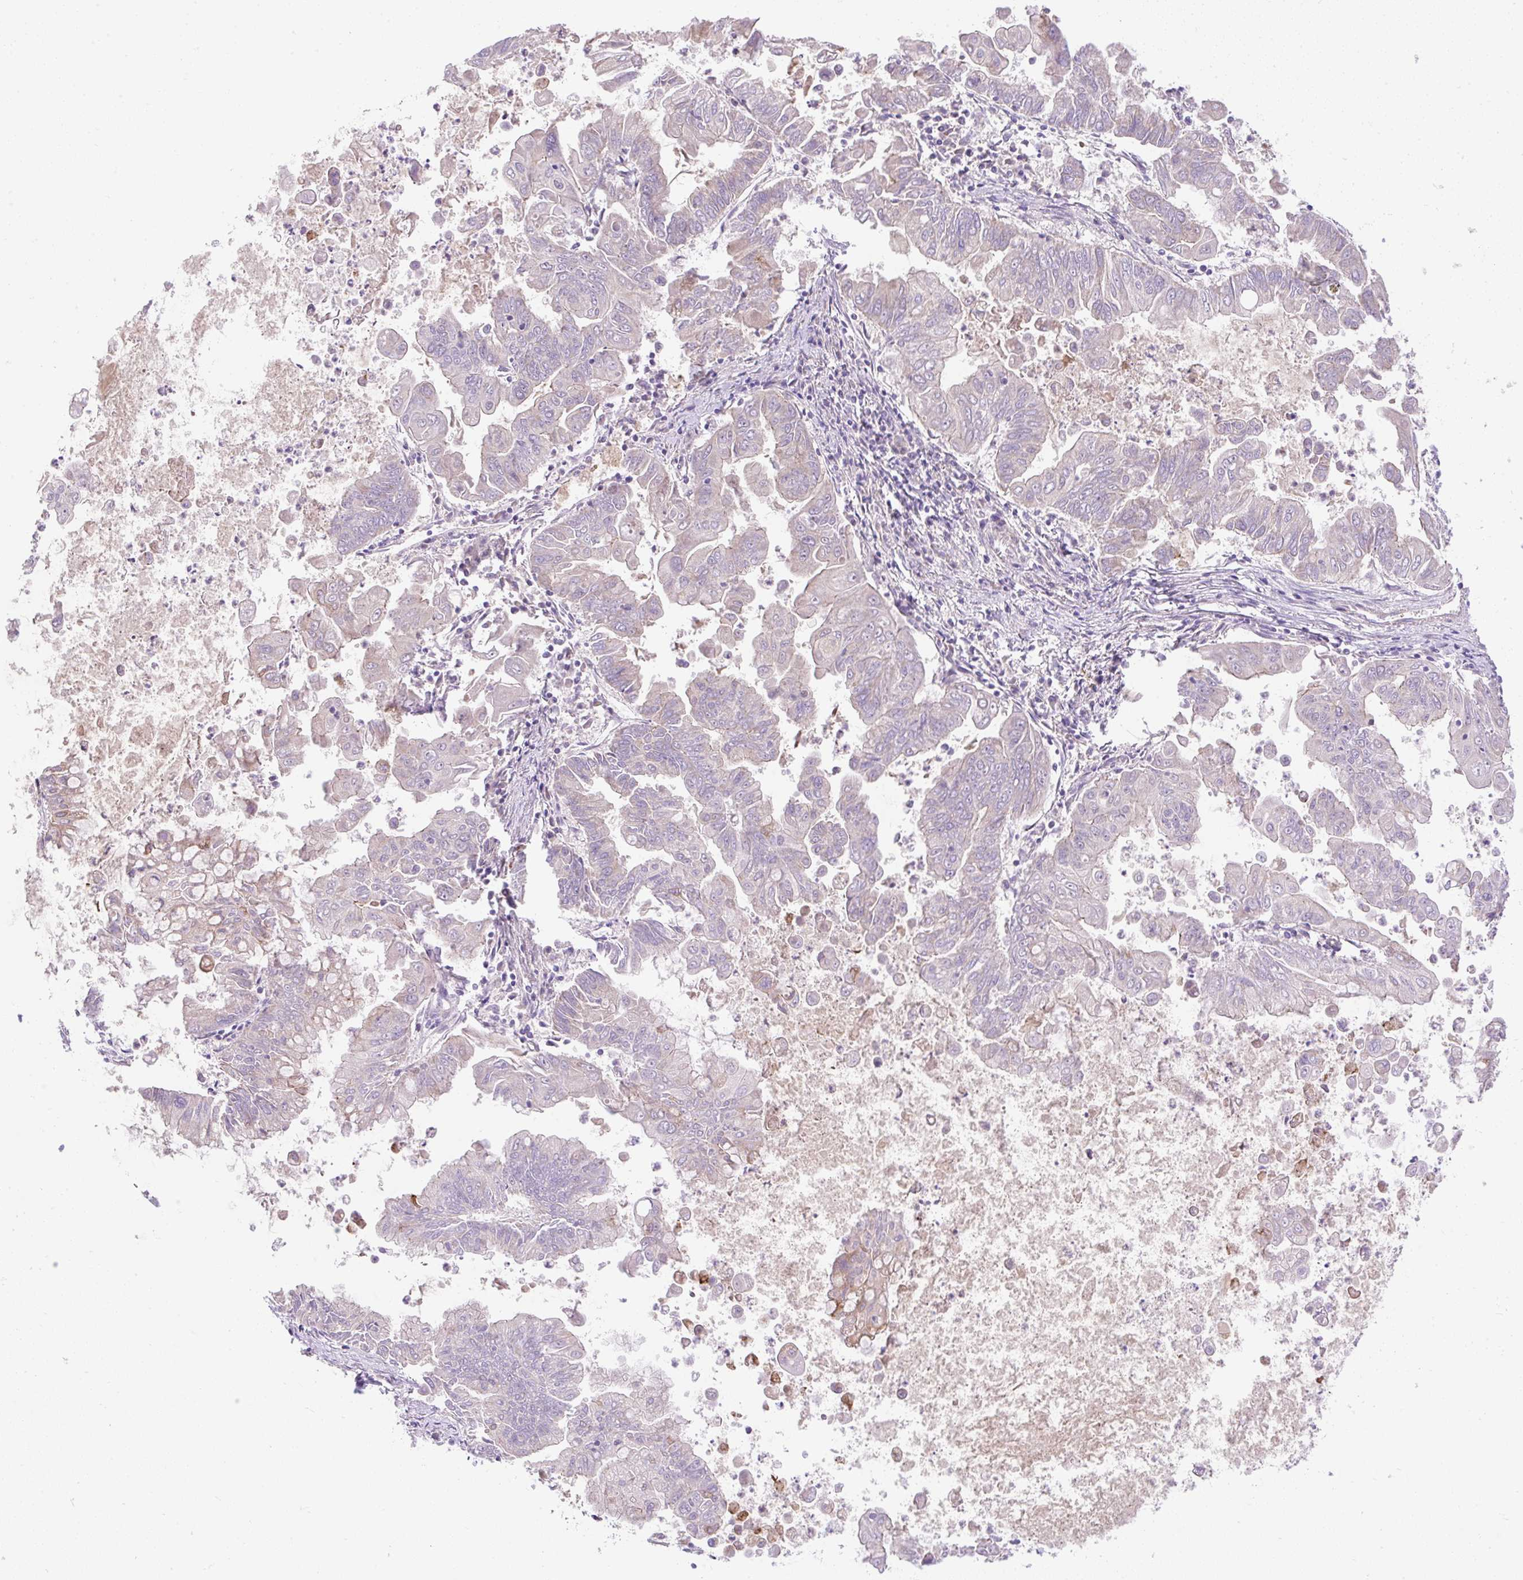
{"staining": {"intensity": "negative", "quantity": "none", "location": "none"}, "tissue": "stomach cancer", "cell_type": "Tumor cells", "image_type": "cancer", "snomed": [{"axis": "morphology", "description": "Adenocarcinoma, NOS"}, {"axis": "topography", "description": "Stomach, upper"}], "caption": "Adenocarcinoma (stomach) was stained to show a protein in brown. There is no significant expression in tumor cells.", "gene": "CHIA", "patient": {"sex": "male", "age": 80}}